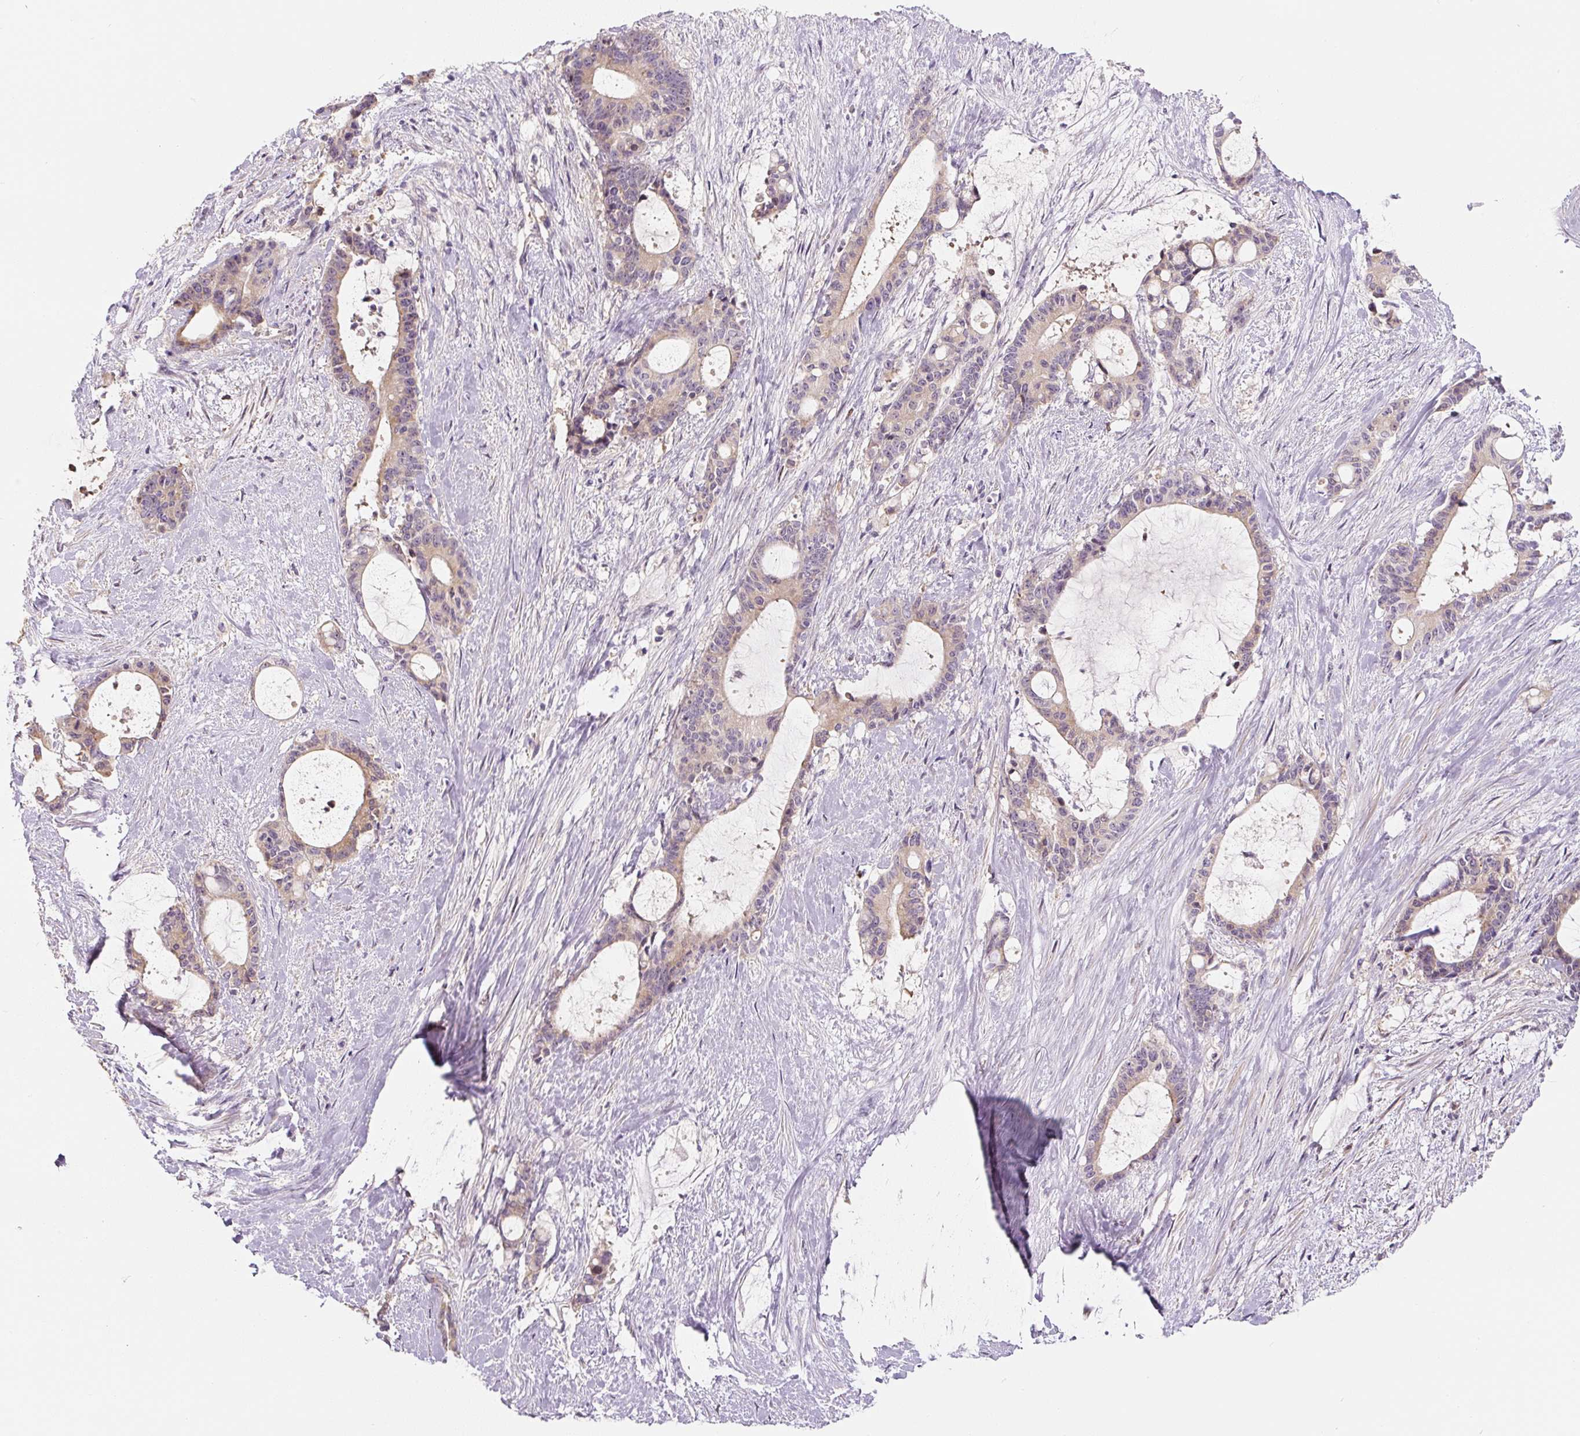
{"staining": {"intensity": "weak", "quantity": "25%-75%", "location": "cytoplasmic/membranous"}, "tissue": "liver cancer", "cell_type": "Tumor cells", "image_type": "cancer", "snomed": [{"axis": "morphology", "description": "Normal tissue, NOS"}, {"axis": "morphology", "description": "Cholangiocarcinoma"}, {"axis": "topography", "description": "Liver"}, {"axis": "topography", "description": "Peripheral nerve tissue"}], "caption": "Immunohistochemistry (IHC) micrograph of neoplastic tissue: cholangiocarcinoma (liver) stained using immunohistochemistry (IHC) shows low levels of weak protein expression localized specifically in the cytoplasmic/membranous of tumor cells, appearing as a cytoplasmic/membranous brown color.", "gene": "PWWP3B", "patient": {"sex": "female", "age": 73}}